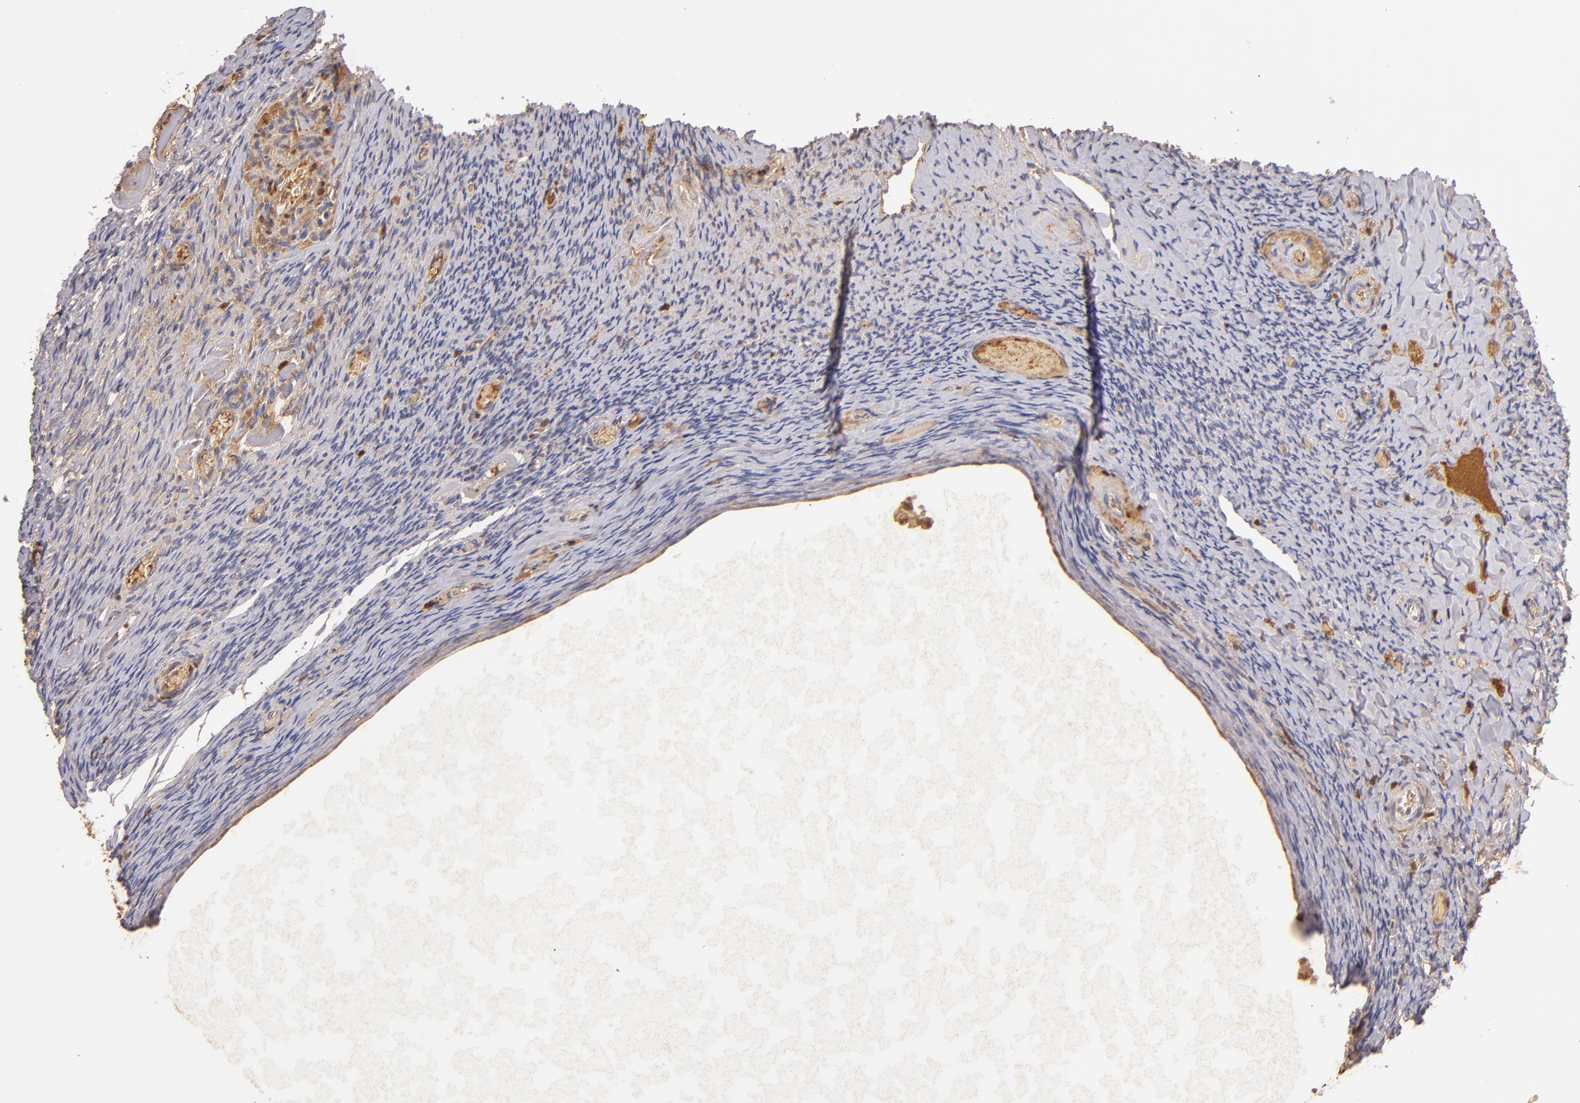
{"staining": {"intensity": "negative", "quantity": "none", "location": "none"}, "tissue": "ovary", "cell_type": "Ovarian stroma cells", "image_type": "normal", "snomed": [{"axis": "morphology", "description": "Normal tissue, NOS"}, {"axis": "topography", "description": "Ovary"}], "caption": "Immunohistochemistry image of benign ovary: ovary stained with DAB reveals no significant protein positivity in ovarian stroma cells. (DAB (3,3'-diaminobenzidine) IHC visualized using brightfield microscopy, high magnification).", "gene": "SERPINC1", "patient": {"sex": "female", "age": 60}}